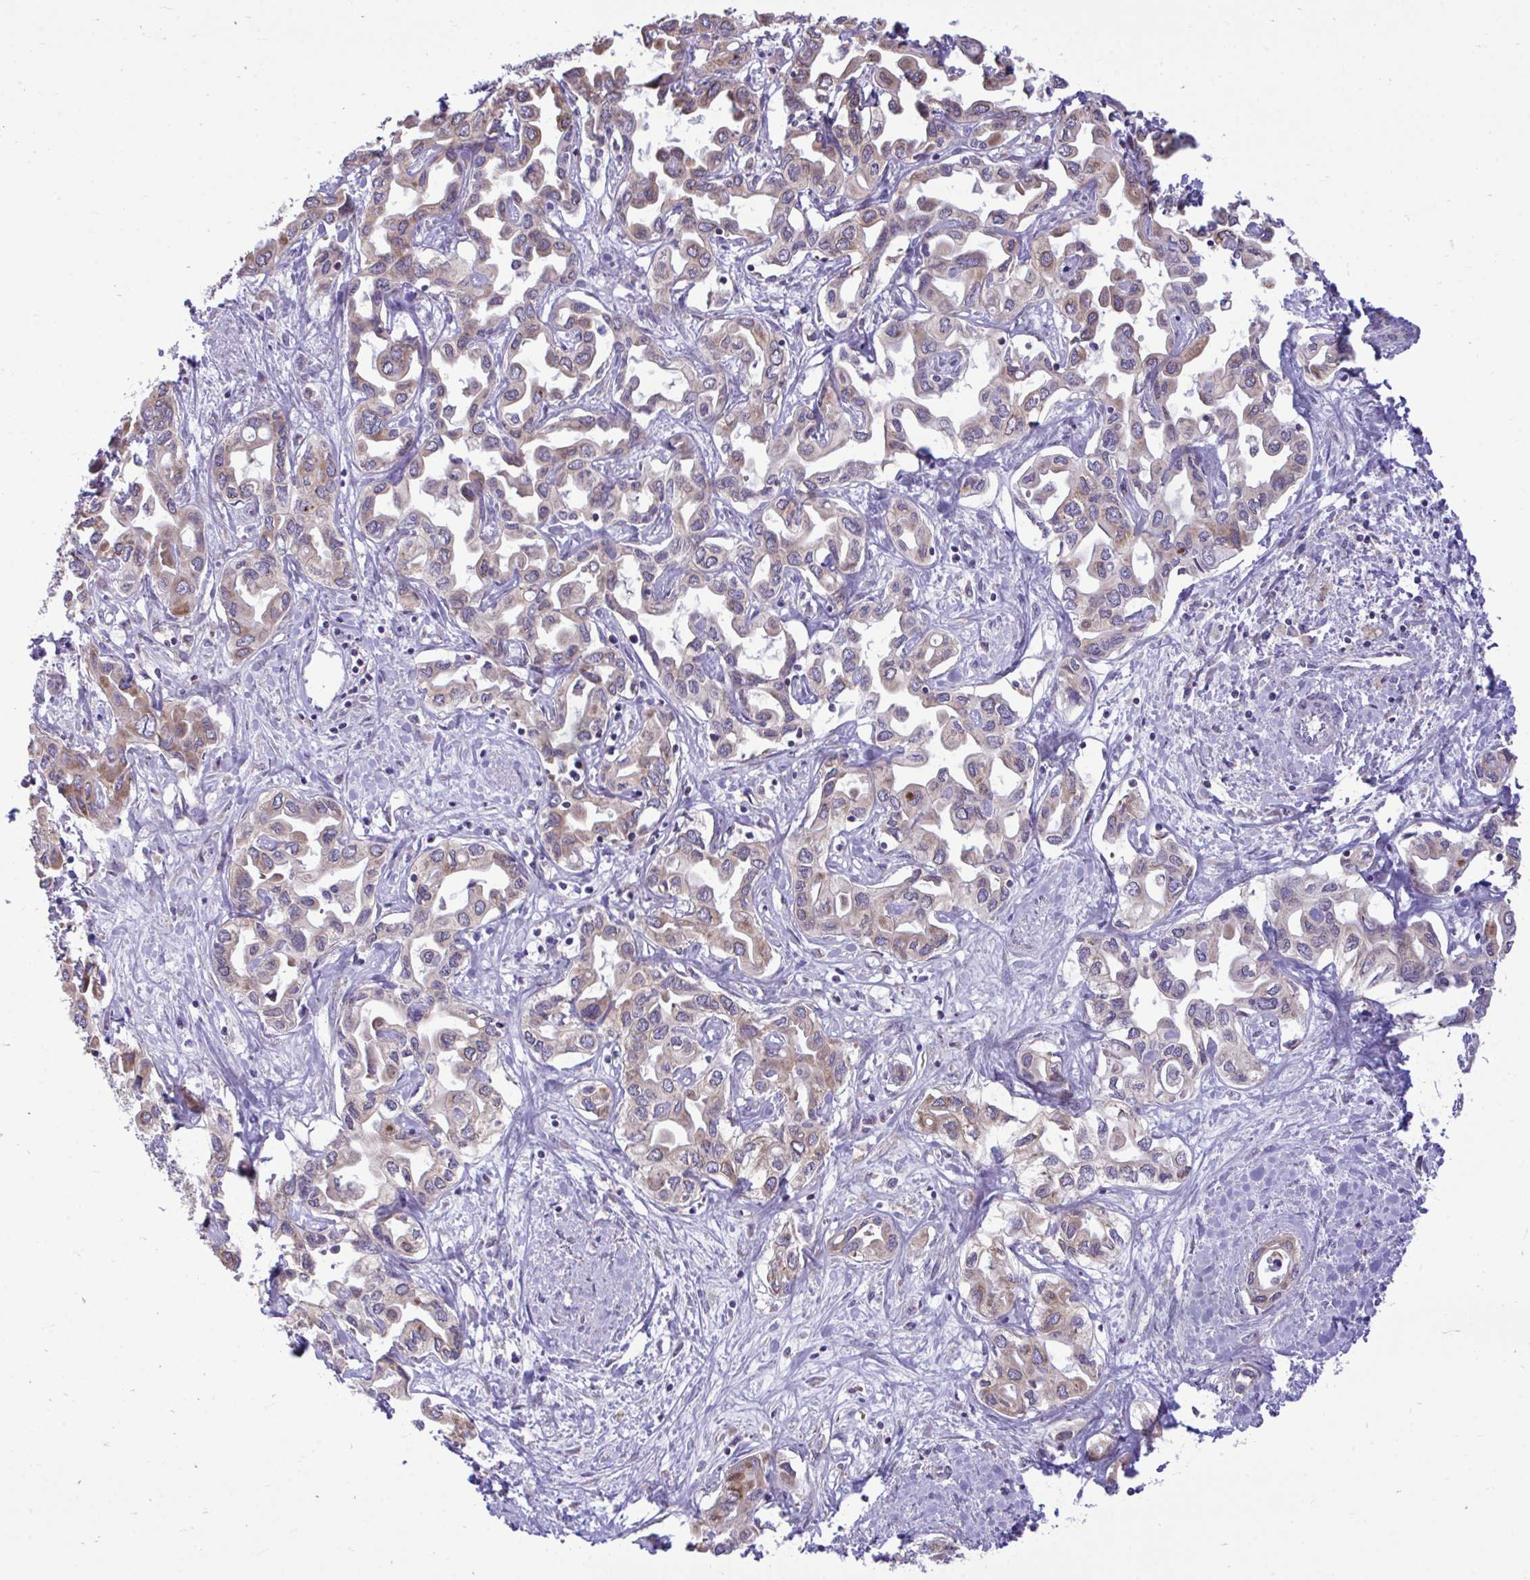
{"staining": {"intensity": "weak", "quantity": "25%-75%", "location": "cytoplasmic/membranous"}, "tissue": "liver cancer", "cell_type": "Tumor cells", "image_type": "cancer", "snomed": [{"axis": "morphology", "description": "Cholangiocarcinoma"}, {"axis": "topography", "description": "Liver"}], "caption": "Brown immunohistochemical staining in liver cholangiocarcinoma reveals weak cytoplasmic/membranous expression in about 25%-75% of tumor cells.", "gene": "PIGK", "patient": {"sex": "female", "age": 64}}